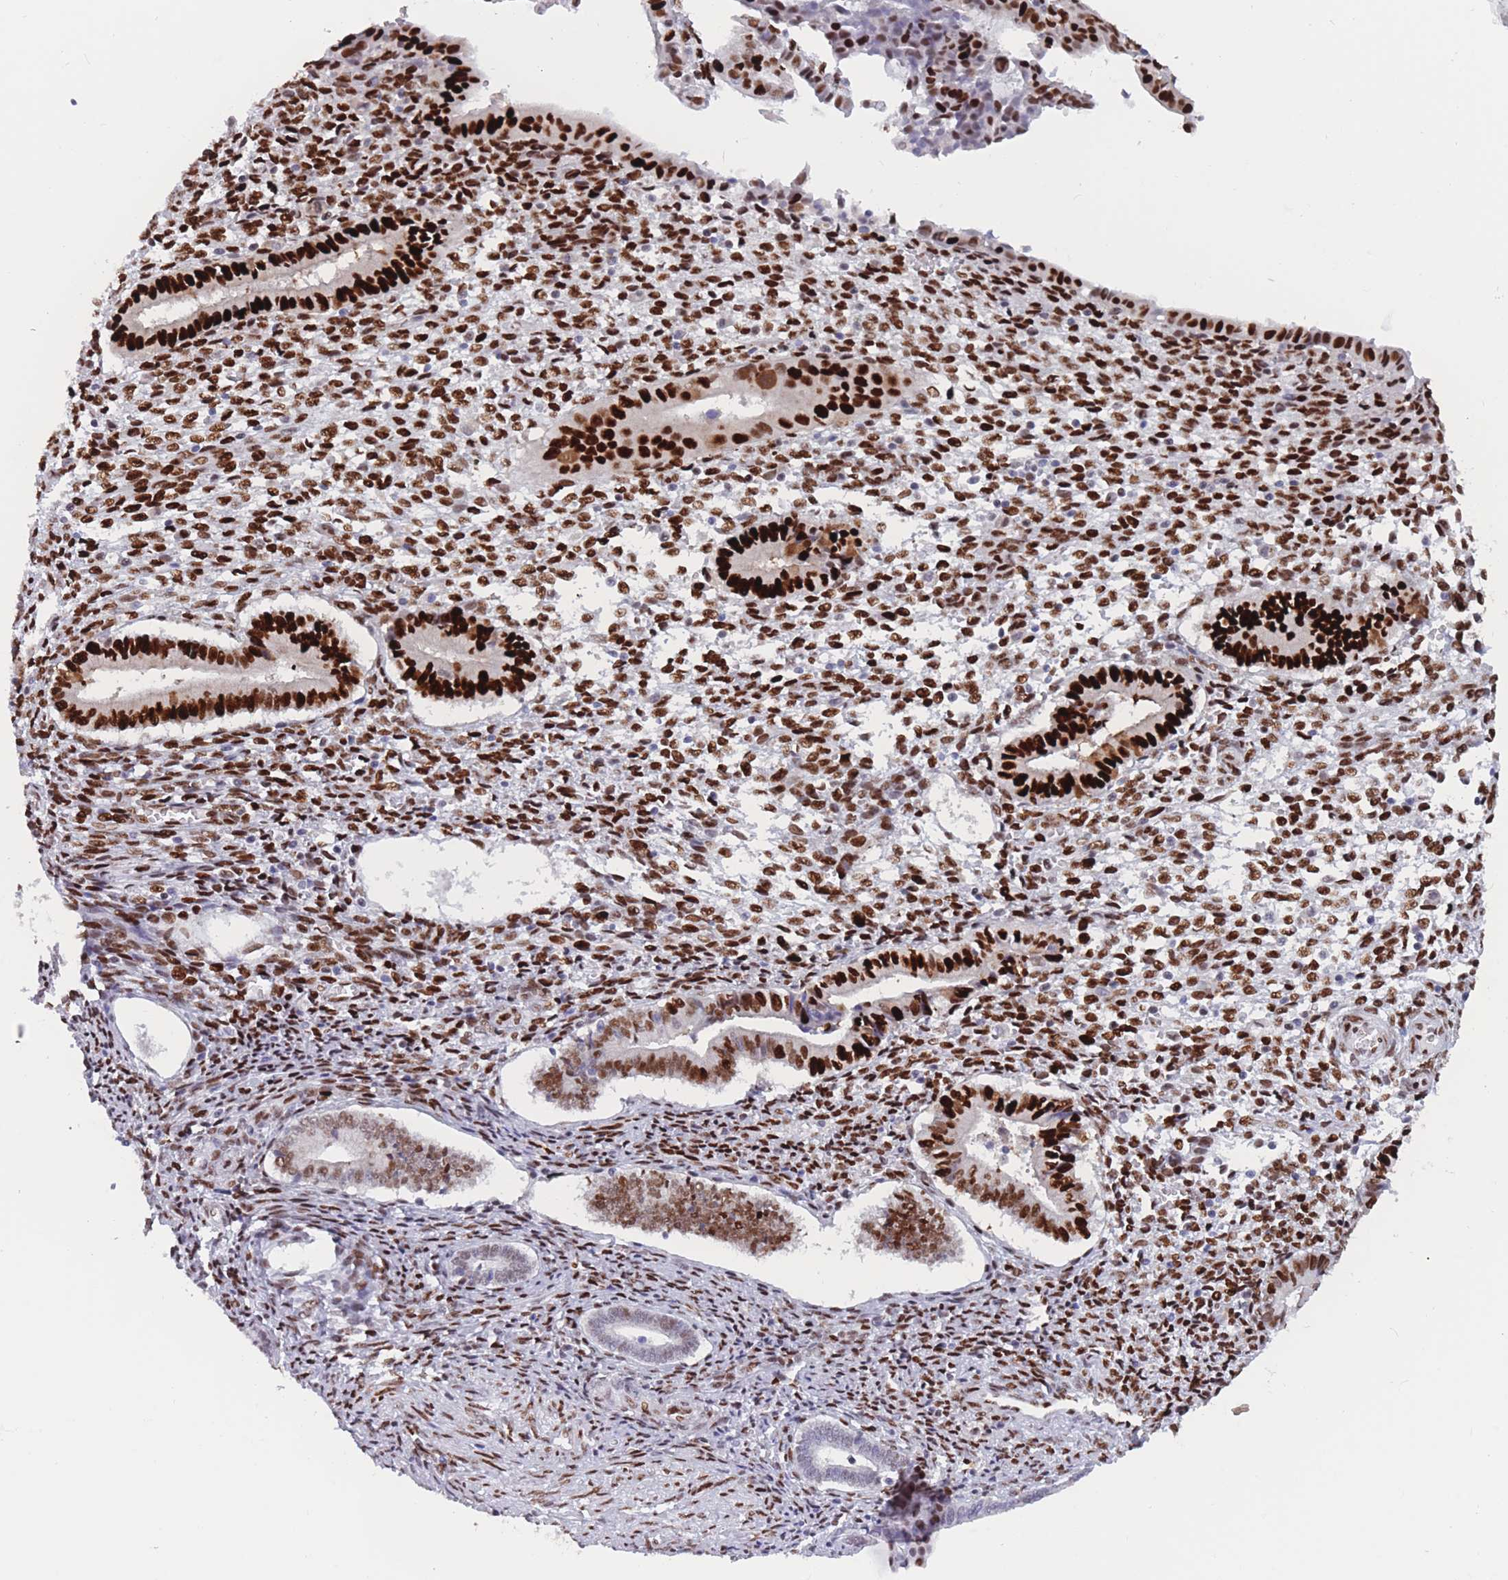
{"staining": {"intensity": "strong", "quantity": ">75%", "location": "nuclear"}, "tissue": "endometrium", "cell_type": "Cells in endometrial stroma", "image_type": "normal", "snomed": [{"axis": "morphology", "description": "Normal tissue, NOS"}, {"axis": "topography", "description": "Other"}, {"axis": "topography", "description": "Endometrium"}], "caption": "Brown immunohistochemical staining in unremarkable endometrium displays strong nuclear positivity in about >75% of cells in endometrial stroma. (brown staining indicates protein expression, while blue staining denotes nuclei).", "gene": "NASP", "patient": {"sex": "female", "age": 44}}